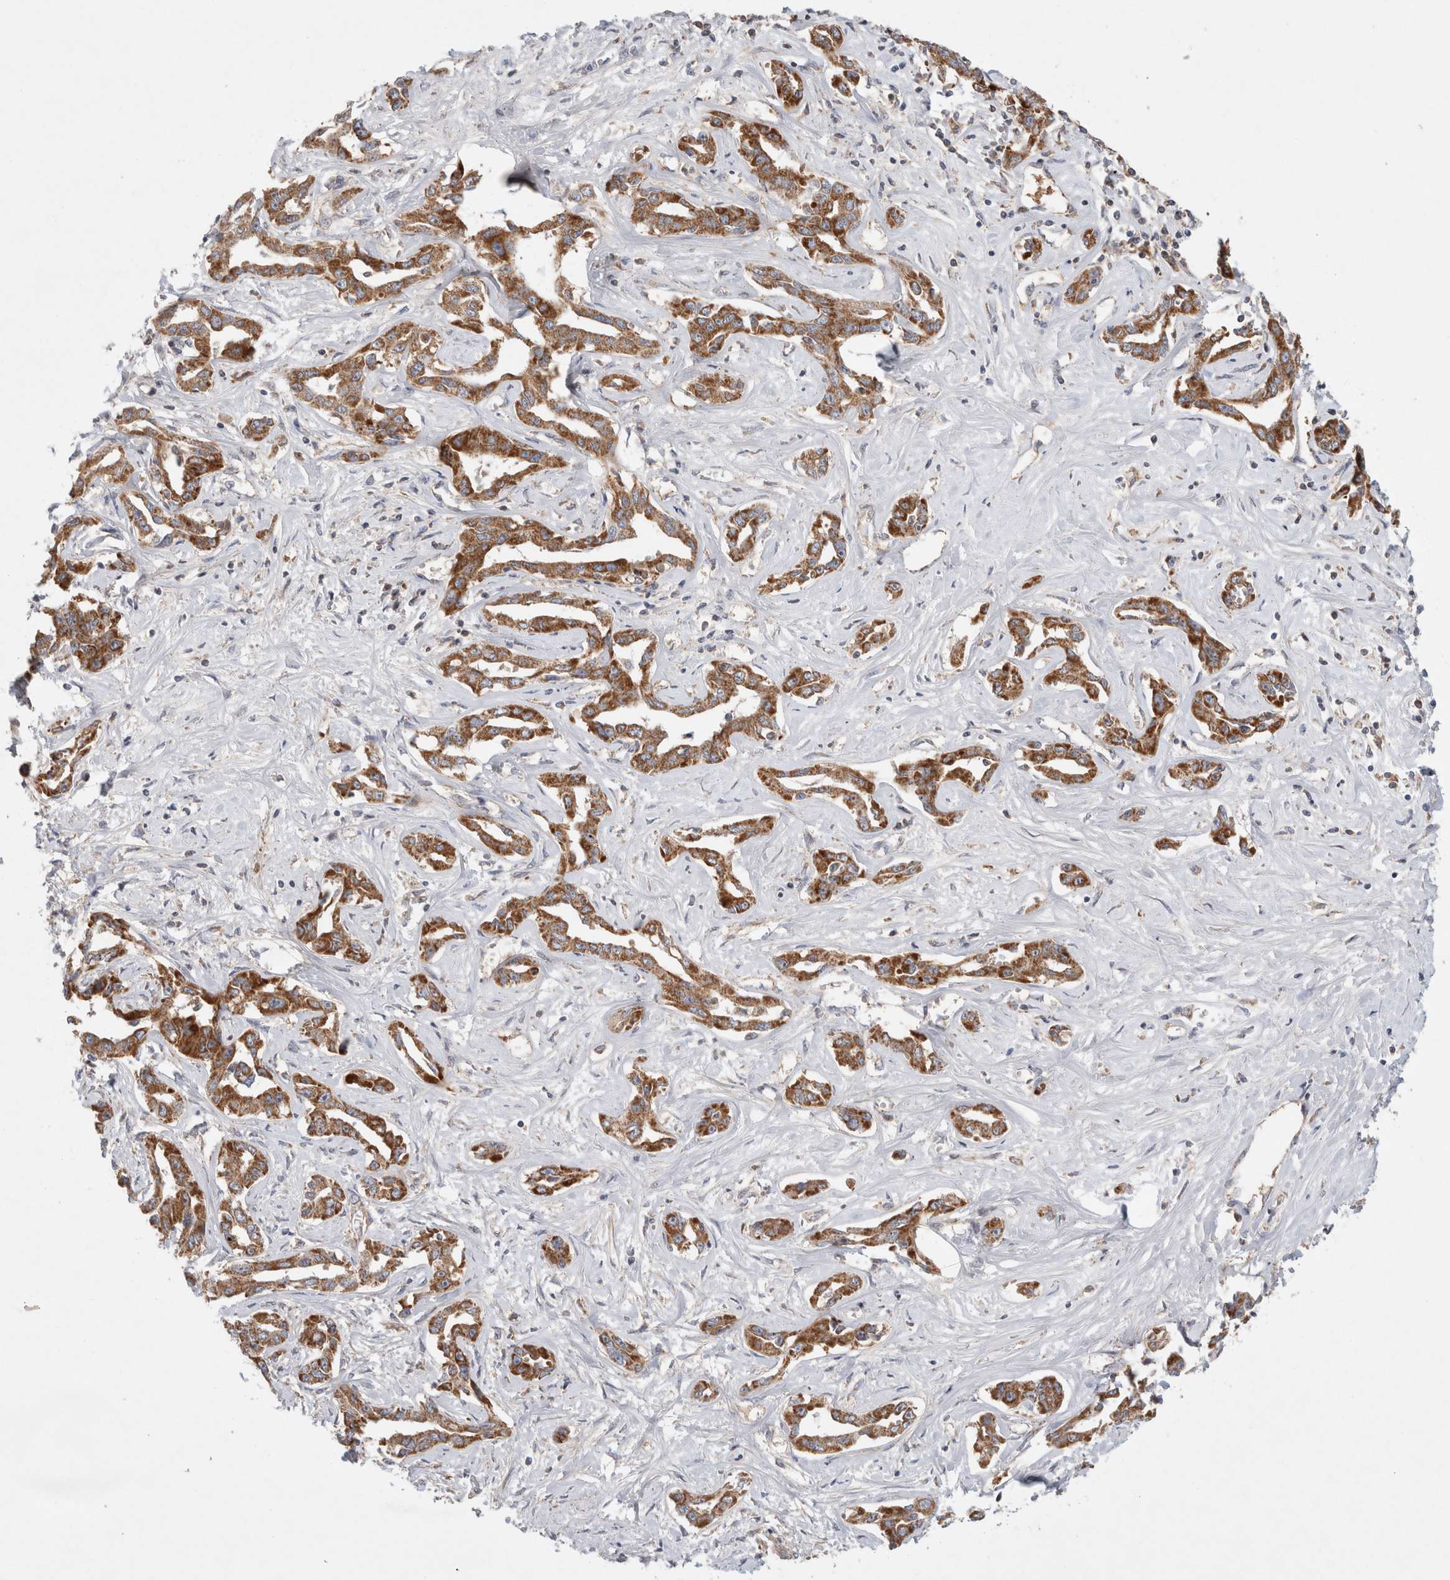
{"staining": {"intensity": "moderate", "quantity": ">75%", "location": "cytoplasmic/membranous"}, "tissue": "liver cancer", "cell_type": "Tumor cells", "image_type": "cancer", "snomed": [{"axis": "morphology", "description": "Cholangiocarcinoma"}, {"axis": "topography", "description": "Liver"}], "caption": "Tumor cells display moderate cytoplasmic/membranous positivity in about >75% of cells in liver cancer (cholangiocarcinoma).", "gene": "MRPS28", "patient": {"sex": "male", "age": 59}}